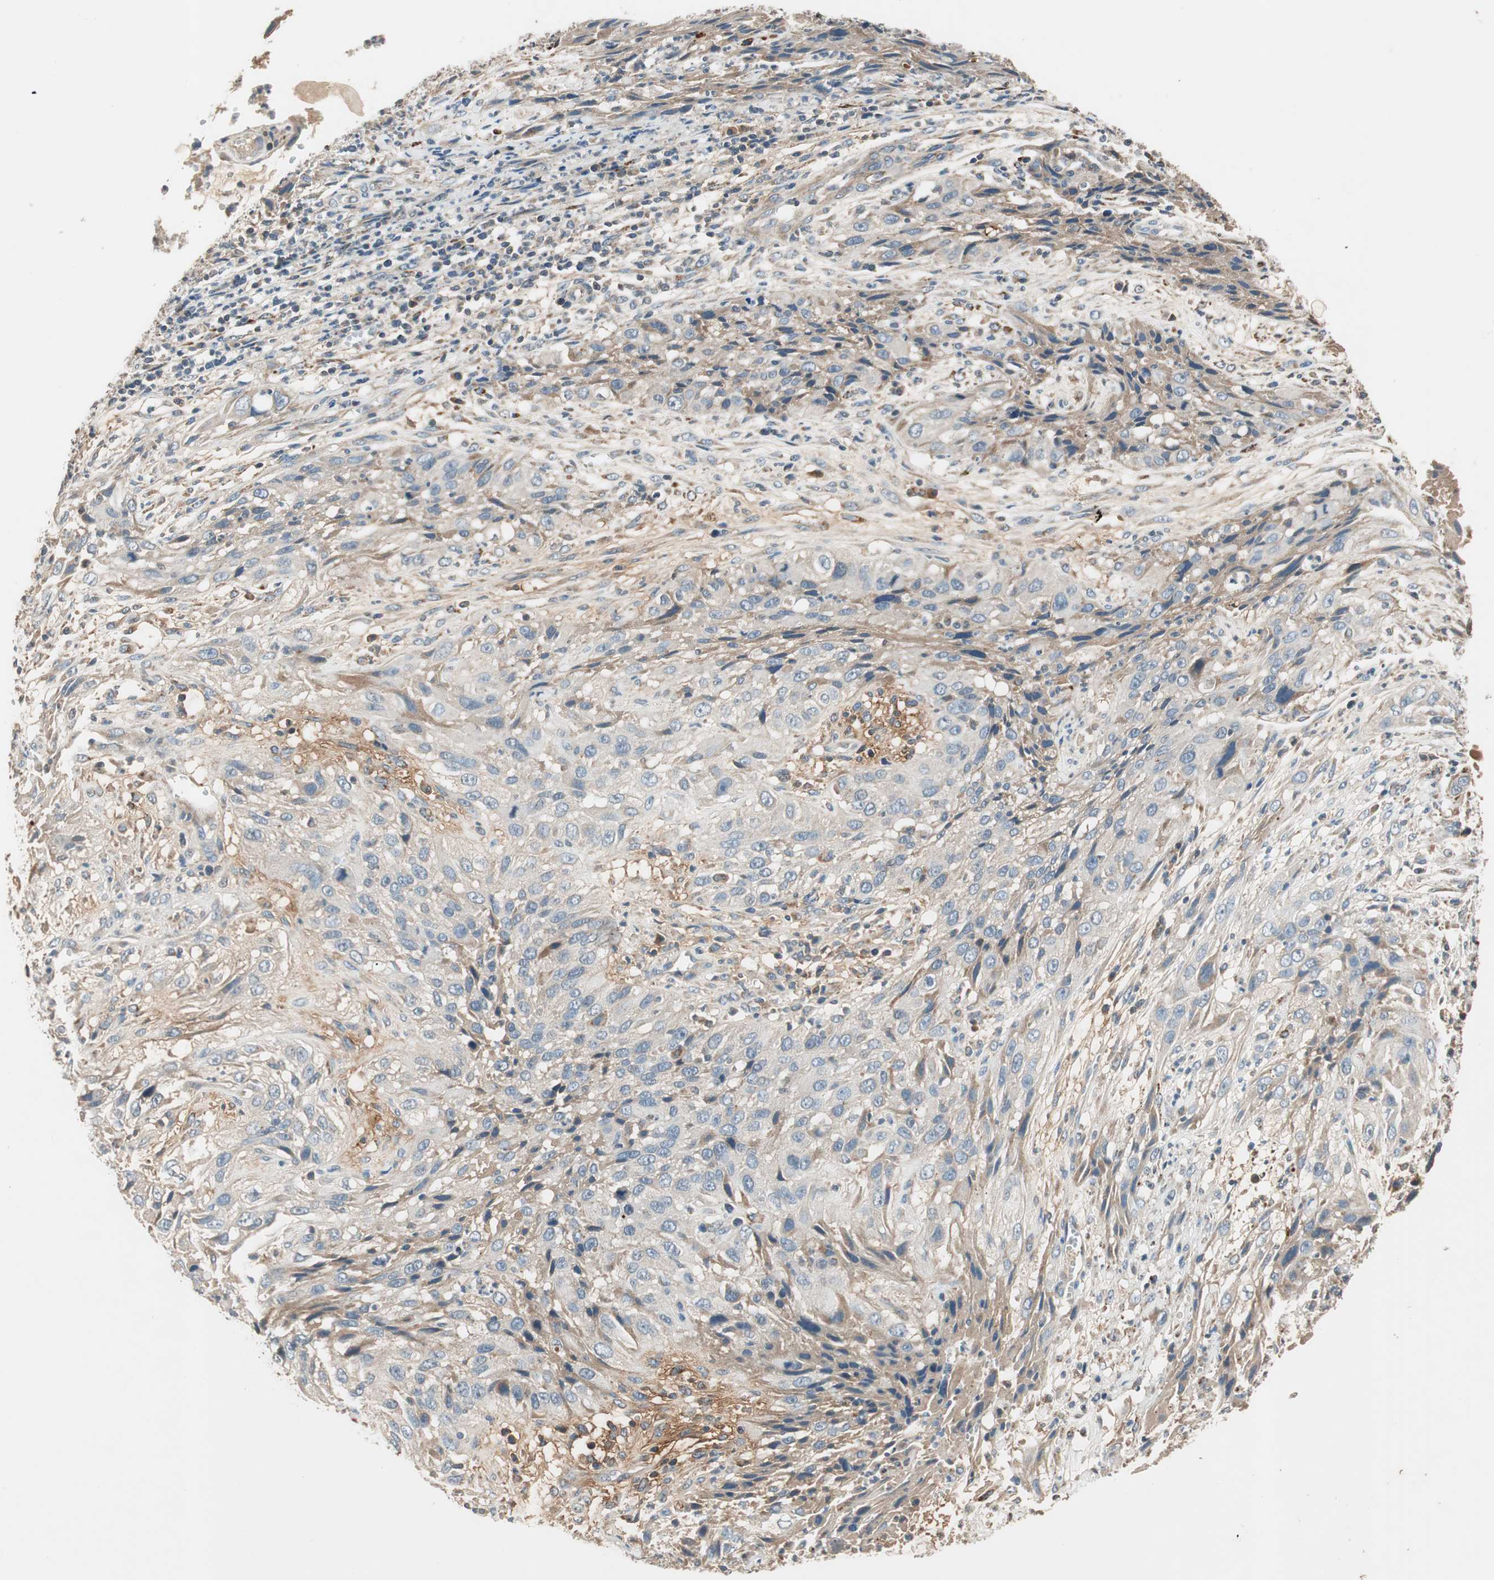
{"staining": {"intensity": "weak", "quantity": "<25%", "location": "cytoplasmic/membranous"}, "tissue": "cervical cancer", "cell_type": "Tumor cells", "image_type": "cancer", "snomed": [{"axis": "morphology", "description": "Squamous cell carcinoma, NOS"}, {"axis": "topography", "description": "Cervix"}], "caption": "This is a micrograph of IHC staining of cervical cancer, which shows no positivity in tumor cells.", "gene": "HPN", "patient": {"sex": "female", "age": 32}}